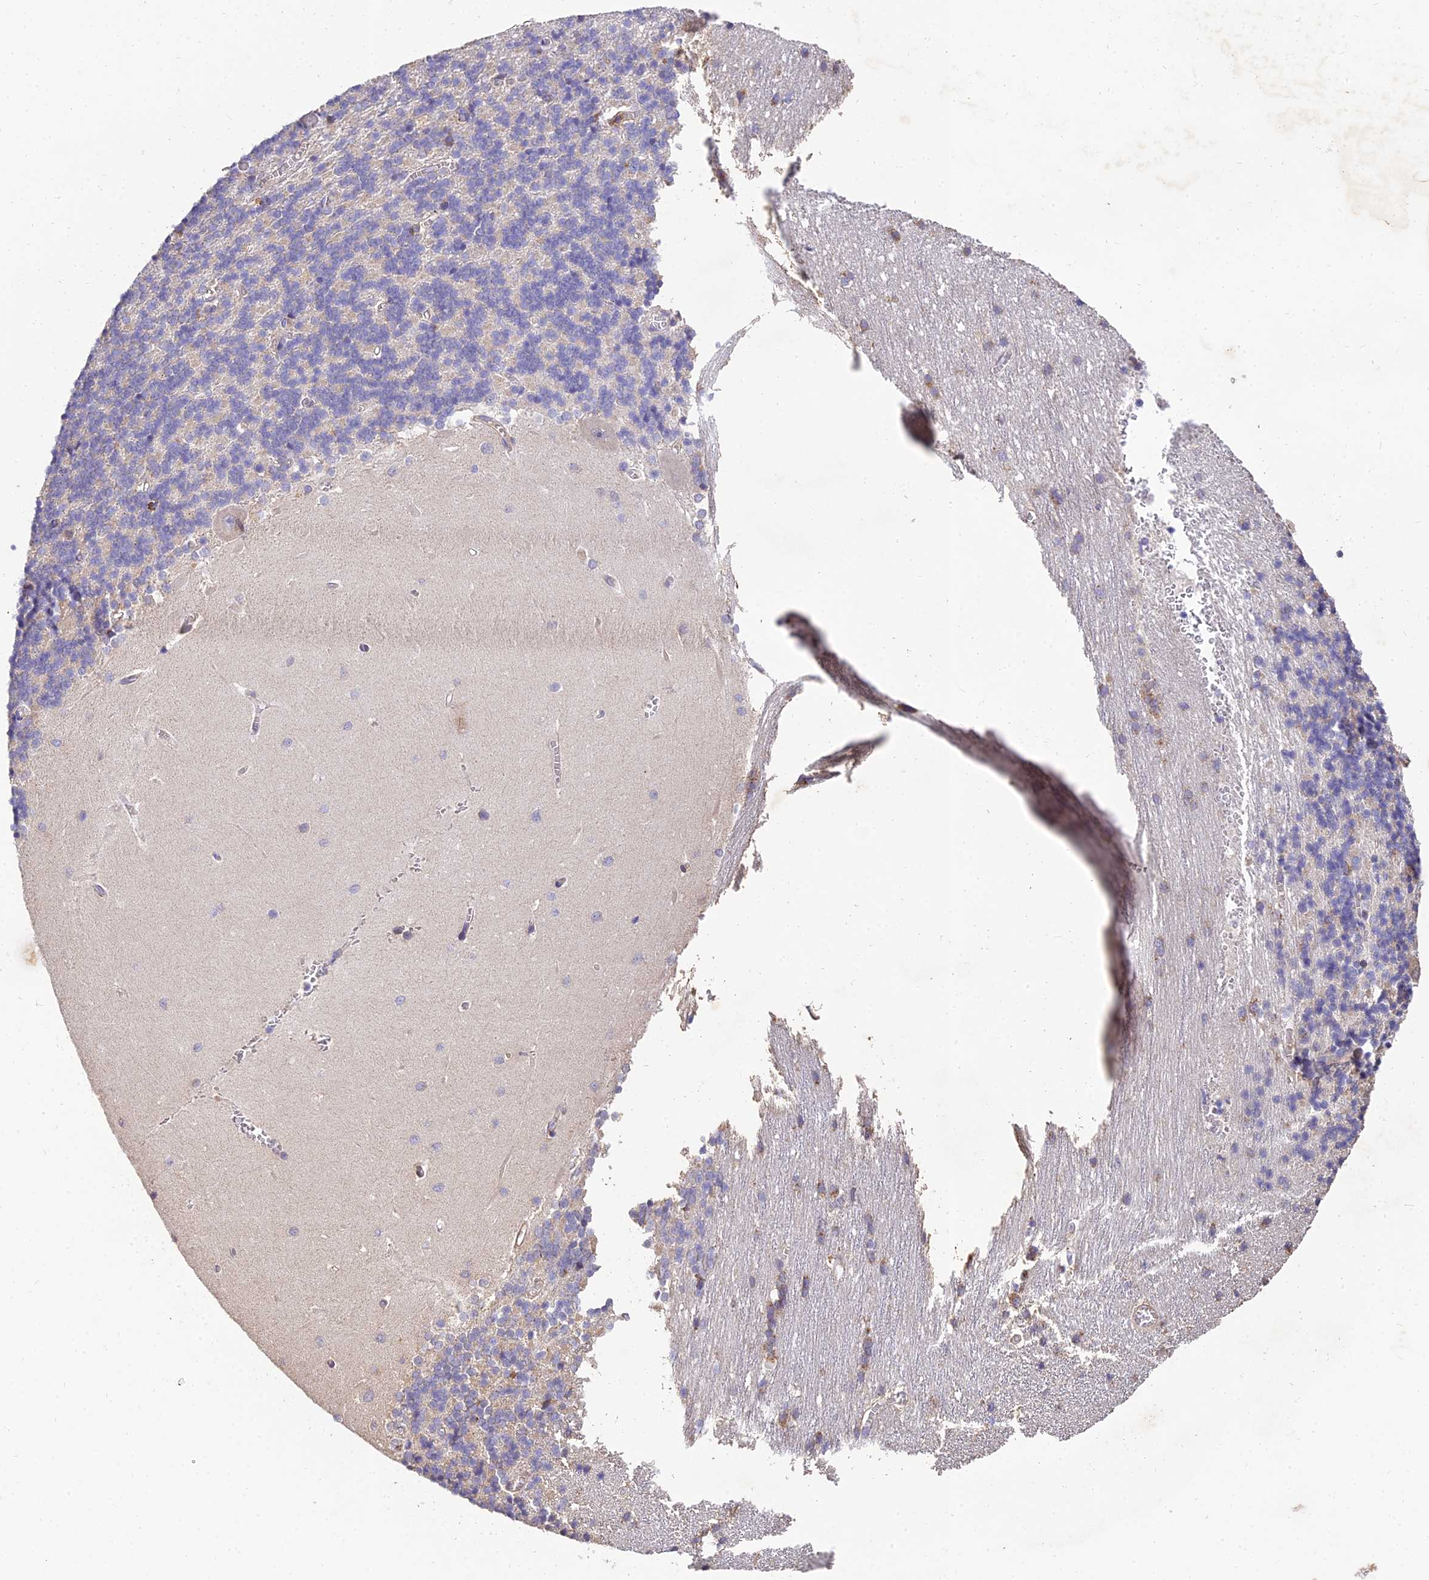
{"staining": {"intensity": "weak", "quantity": "<25%", "location": "cytoplasmic/membranous"}, "tissue": "cerebellum", "cell_type": "Cells in granular layer", "image_type": "normal", "snomed": [{"axis": "morphology", "description": "Normal tissue, NOS"}, {"axis": "topography", "description": "Cerebellum"}], "caption": "Immunohistochemical staining of unremarkable cerebellum exhibits no significant expression in cells in granular layer.", "gene": "ARL8A", "patient": {"sex": "male", "age": 37}}